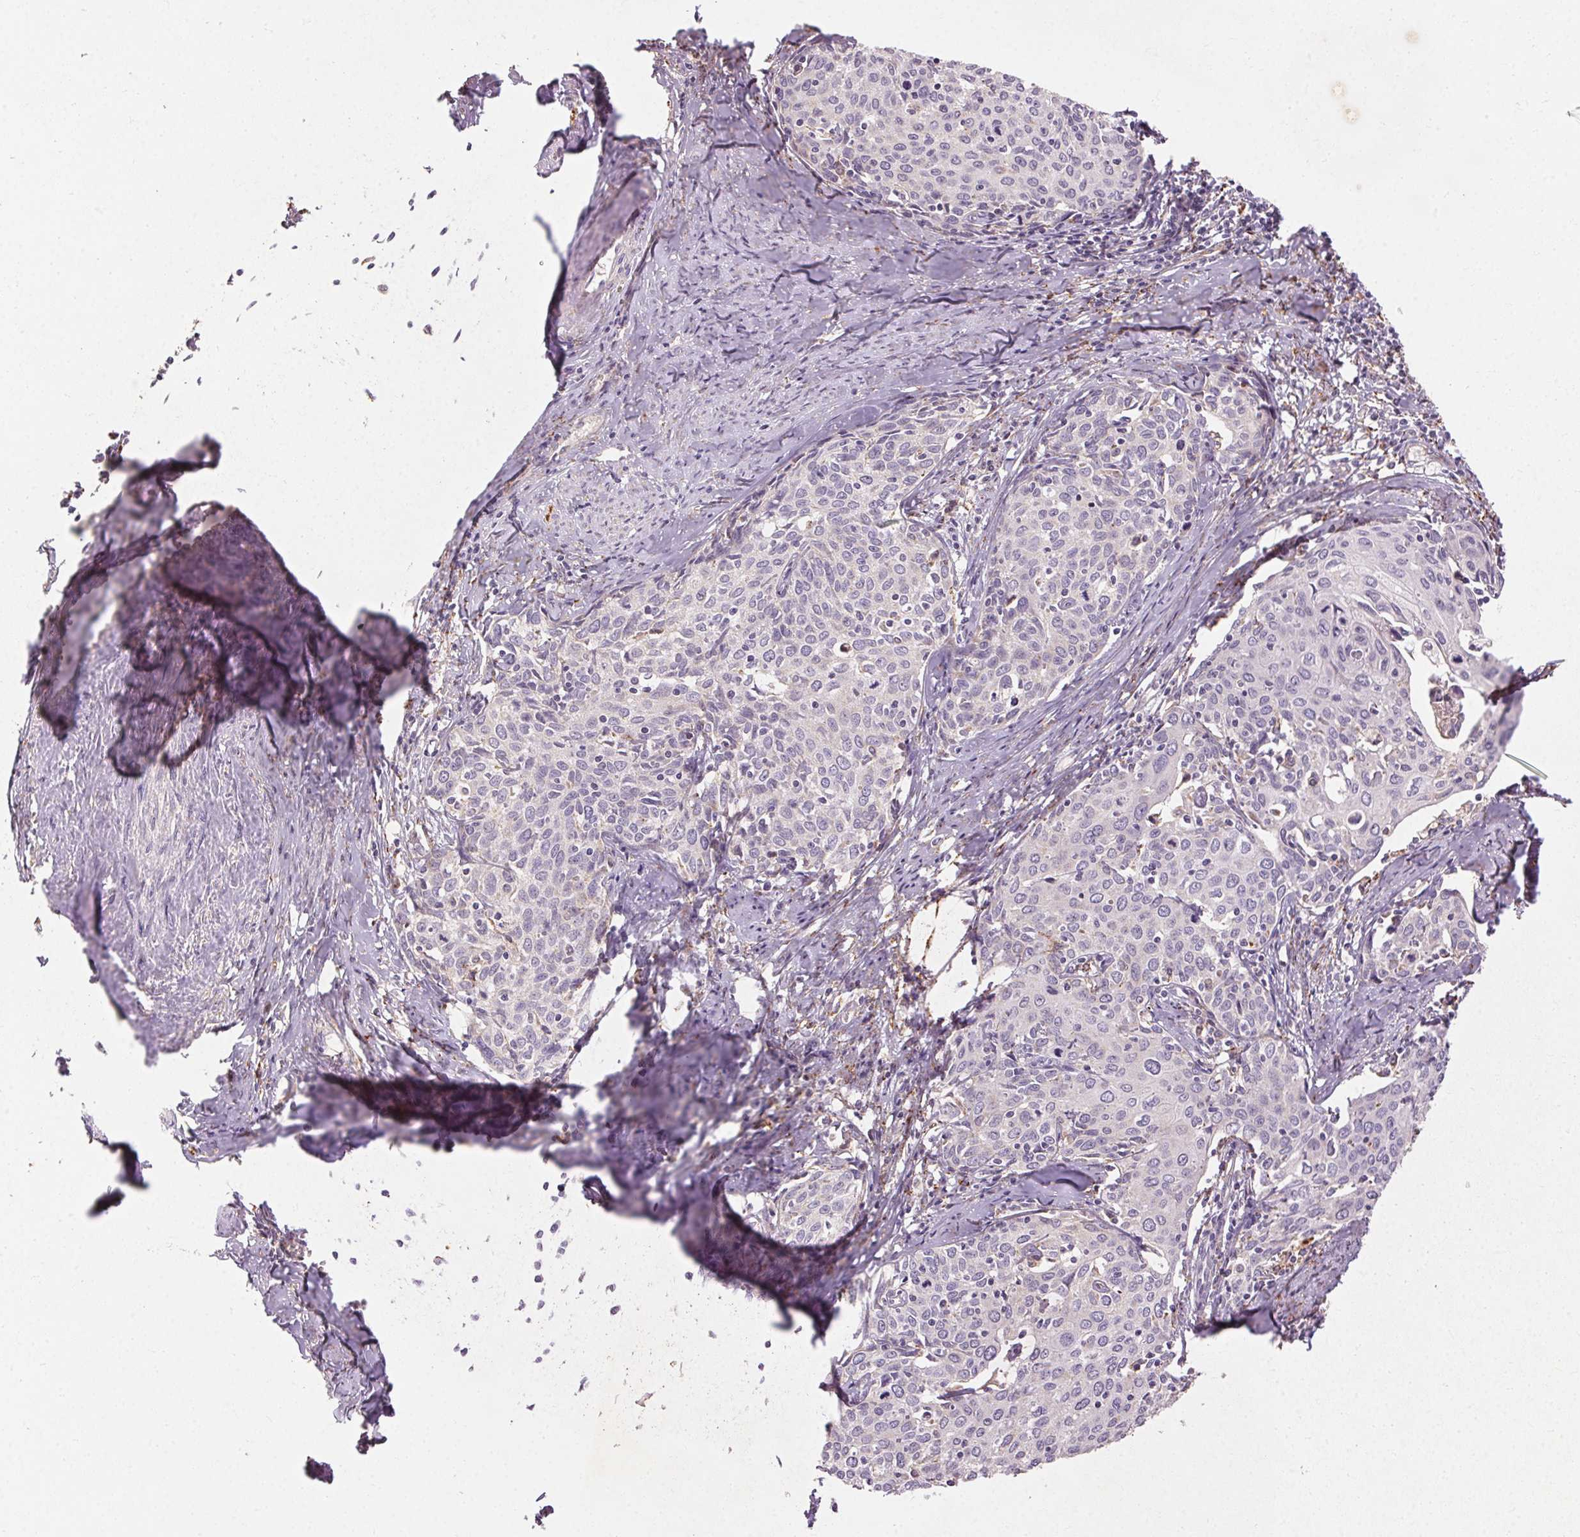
{"staining": {"intensity": "negative", "quantity": "none", "location": "none"}, "tissue": "cervical cancer", "cell_type": "Tumor cells", "image_type": "cancer", "snomed": [{"axis": "morphology", "description": "Squamous cell carcinoma, NOS"}, {"axis": "topography", "description": "Cervix"}], "caption": "The micrograph demonstrates no significant staining in tumor cells of cervical cancer (squamous cell carcinoma).", "gene": "REP15", "patient": {"sex": "female", "age": 62}}